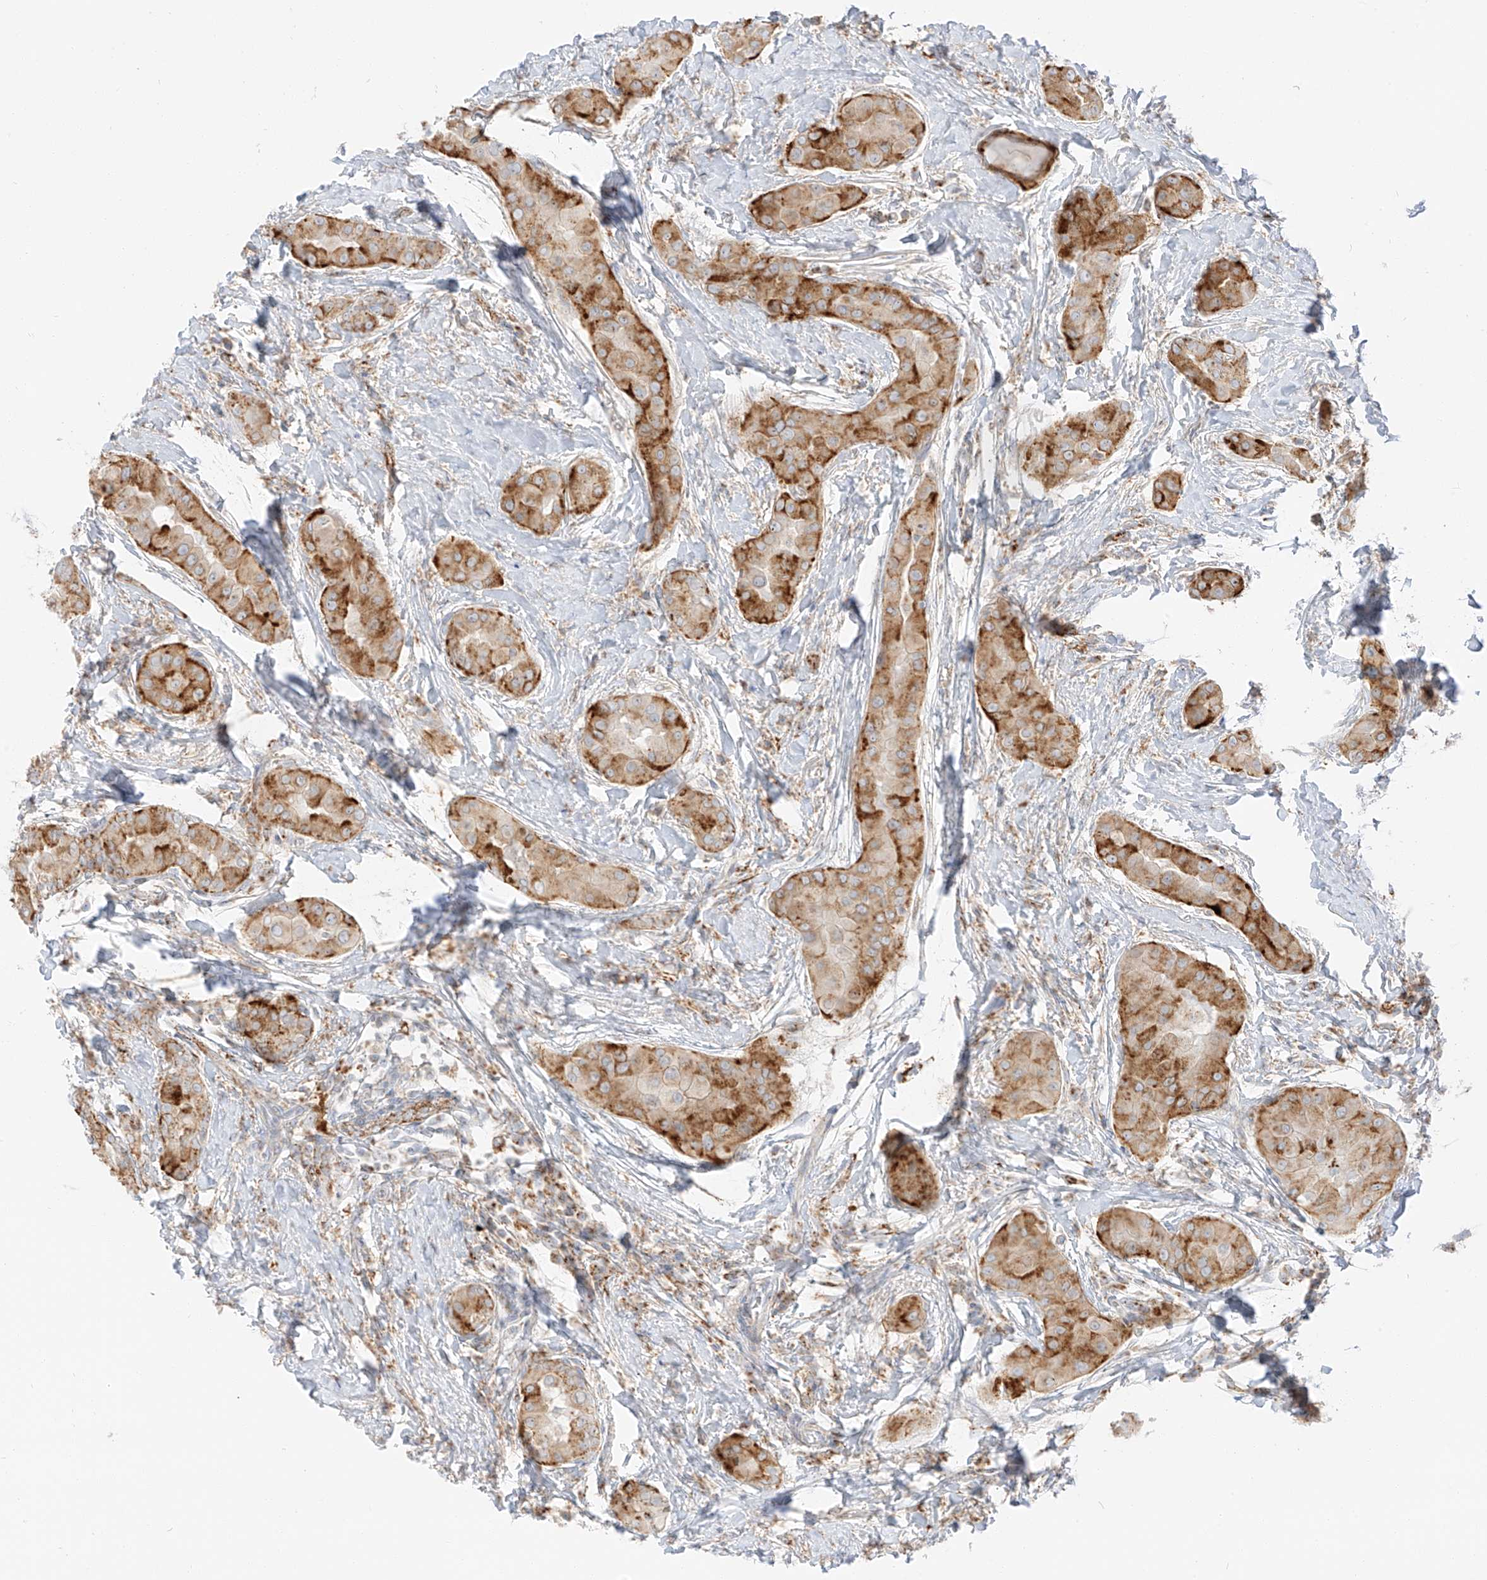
{"staining": {"intensity": "strong", "quantity": ">75%", "location": "cytoplasmic/membranous"}, "tissue": "thyroid cancer", "cell_type": "Tumor cells", "image_type": "cancer", "snomed": [{"axis": "morphology", "description": "Papillary adenocarcinoma, NOS"}, {"axis": "topography", "description": "Thyroid gland"}], "caption": "IHC (DAB) staining of thyroid papillary adenocarcinoma shows strong cytoplasmic/membranous protein staining in approximately >75% of tumor cells. The staining was performed using DAB to visualize the protein expression in brown, while the nuclei were stained in blue with hematoxylin (Magnification: 20x).", "gene": "SLC35F6", "patient": {"sex": "male", "age": 33}}